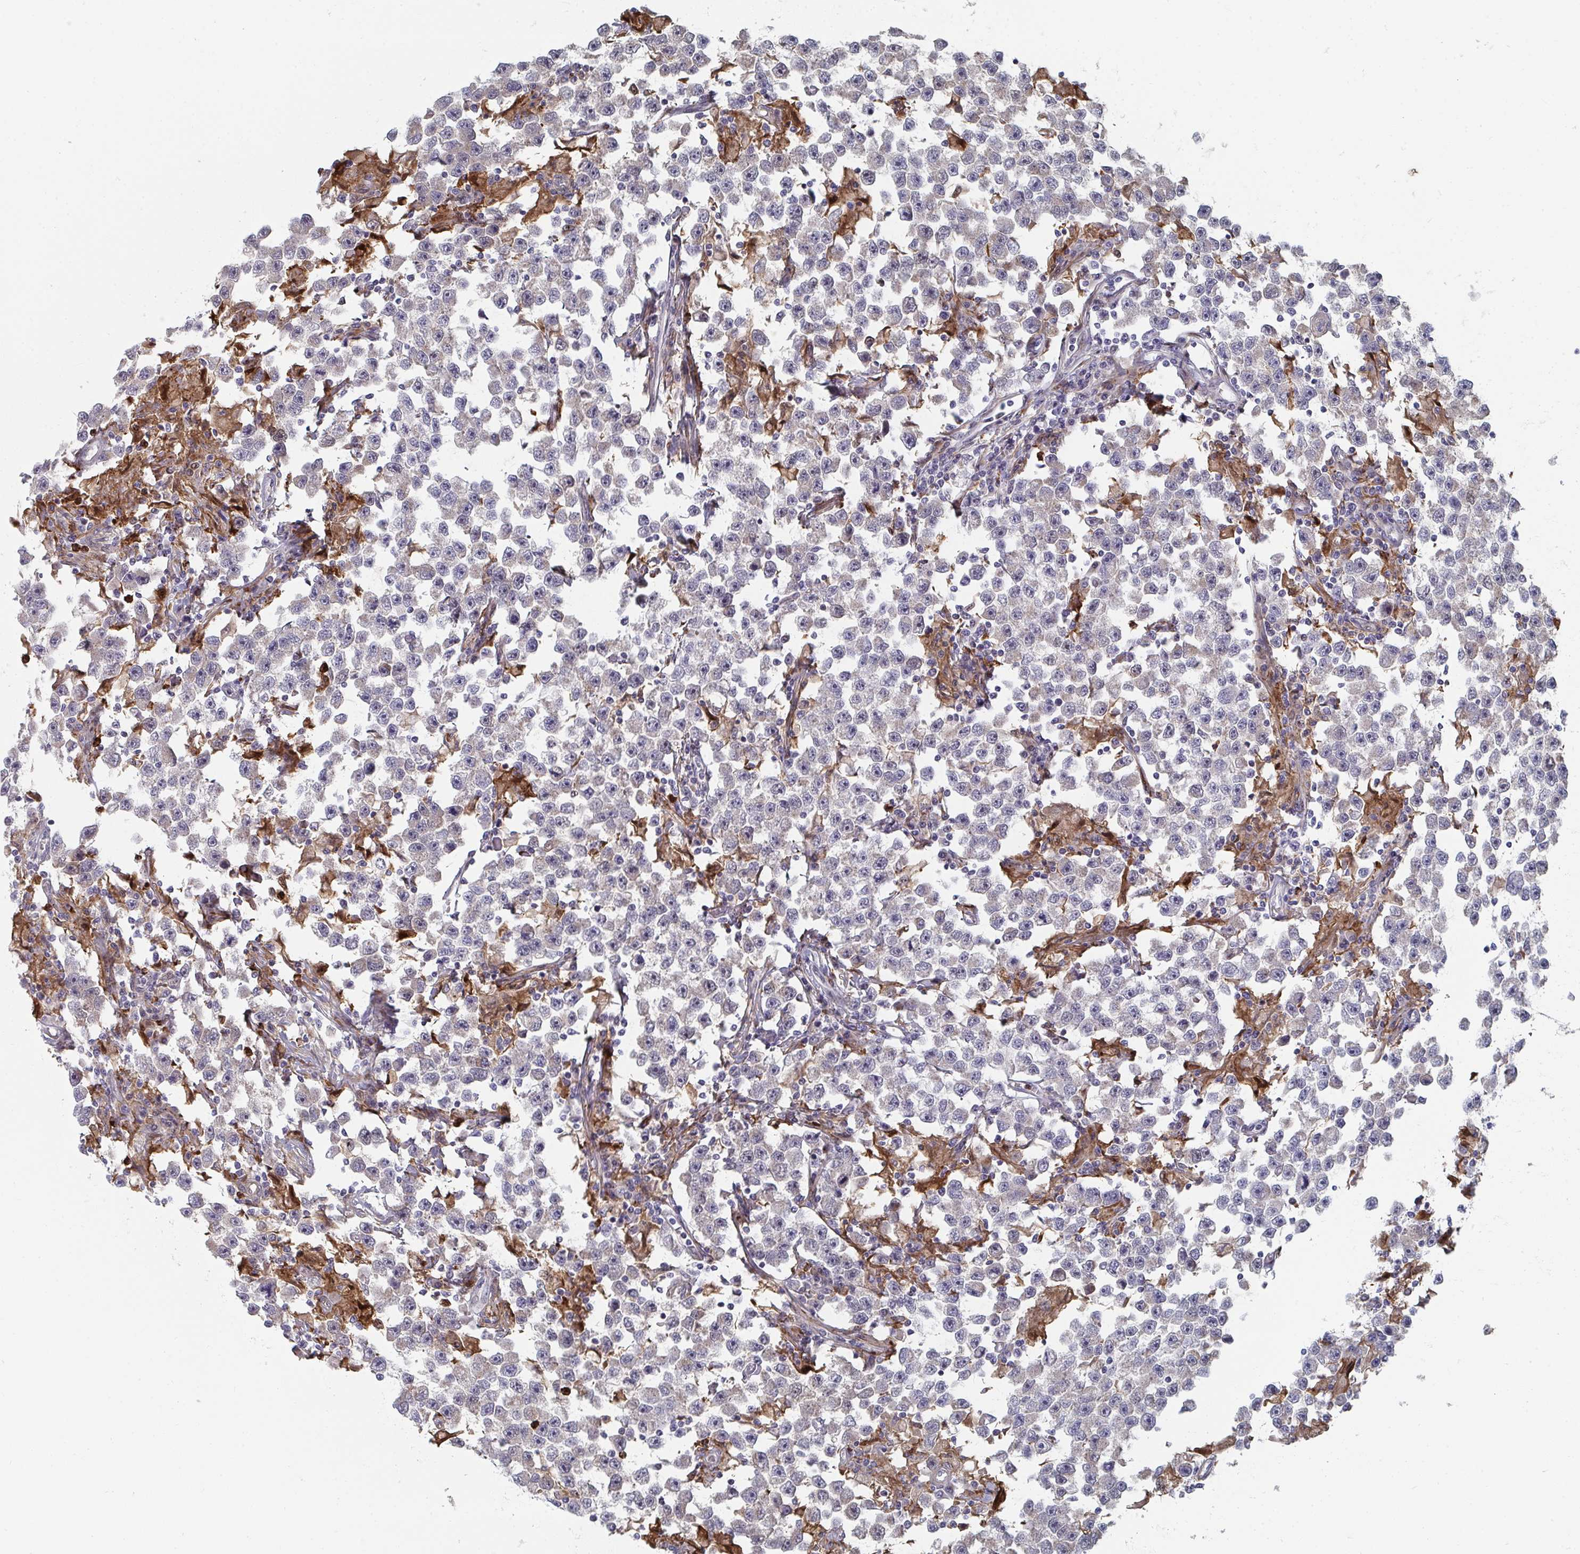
{"staining": {"intensity": "weak", "quantity": "<25%", "location": "cytoplasmic/membranous"}, "tissue": "testis cancer", "cell_type": "Tumor cells", "image_type": "cancer", "snomed": [{"axis": "morphology", "description": "Seminoma, NOS"}, {"axis": "topography", "description": "Testis"}], "caption": "Protein analysis of testis seminoma exhibits no significant positivity in tumor cells.", "gene": "PSMG1", "patient": {"sex": "male", "age": 33}}